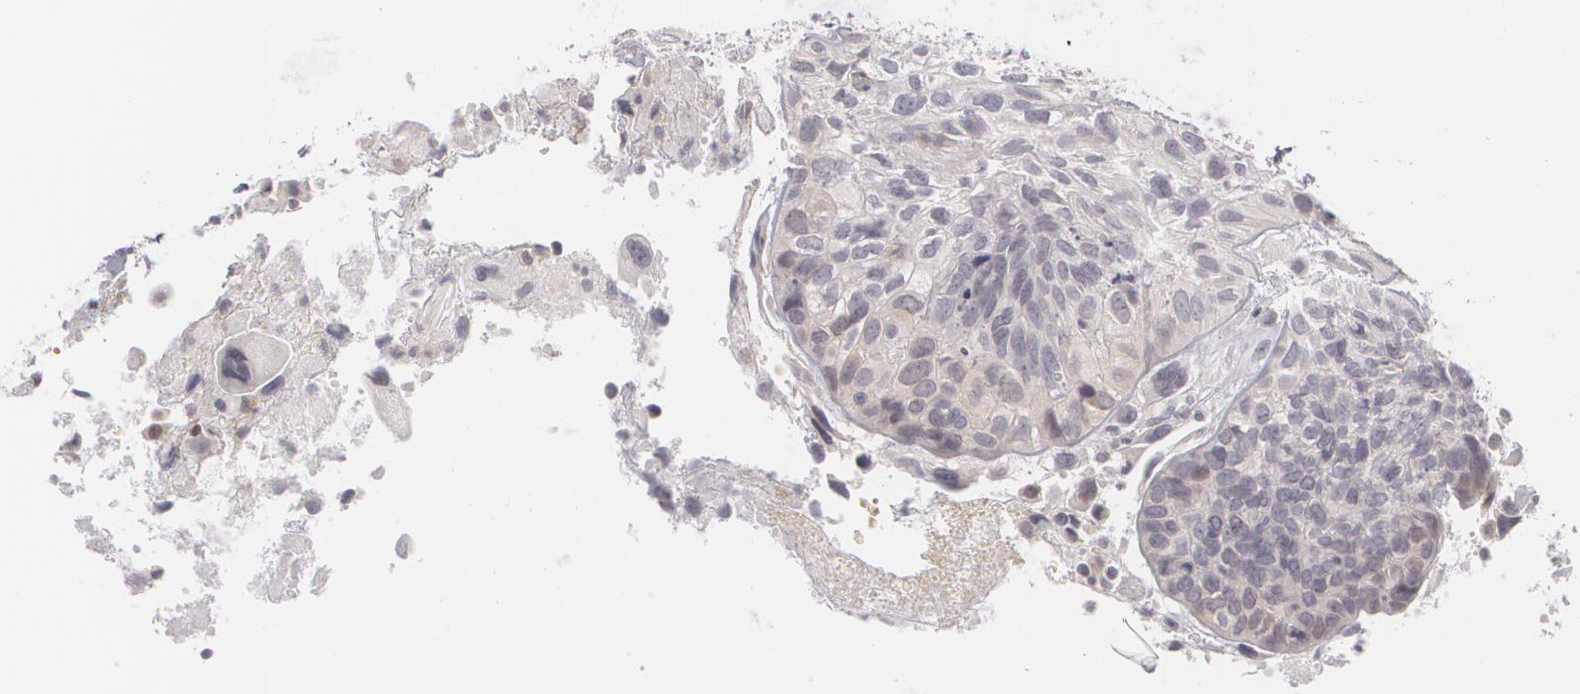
{"staining": {"intensity": "weak", "quantity": "<25%", "location": "cytoplasmic/membranous"}, "tissue": "breast cancer", "cell_type": "Tumor cells", "image_type": "cancer", "snomed": [{"axis": "morphology", "description": "Neoplasm, malignant, NOS"}, {"axis": "topography", "description": "Breast"}], "caption": "Immunohistochemistry (IHC) photomicrograph of neoplastic tissue: human breast cancer stained with DAB shows no significant protein positivity in tumor cells. (Stains: DAB immunohistochemistry with hematoxylin counter stain, Microscopy: brightfield microscopy at high magnification).", "gene": "ZBTB16", "patient": {"sex": "female", "age": 50}}